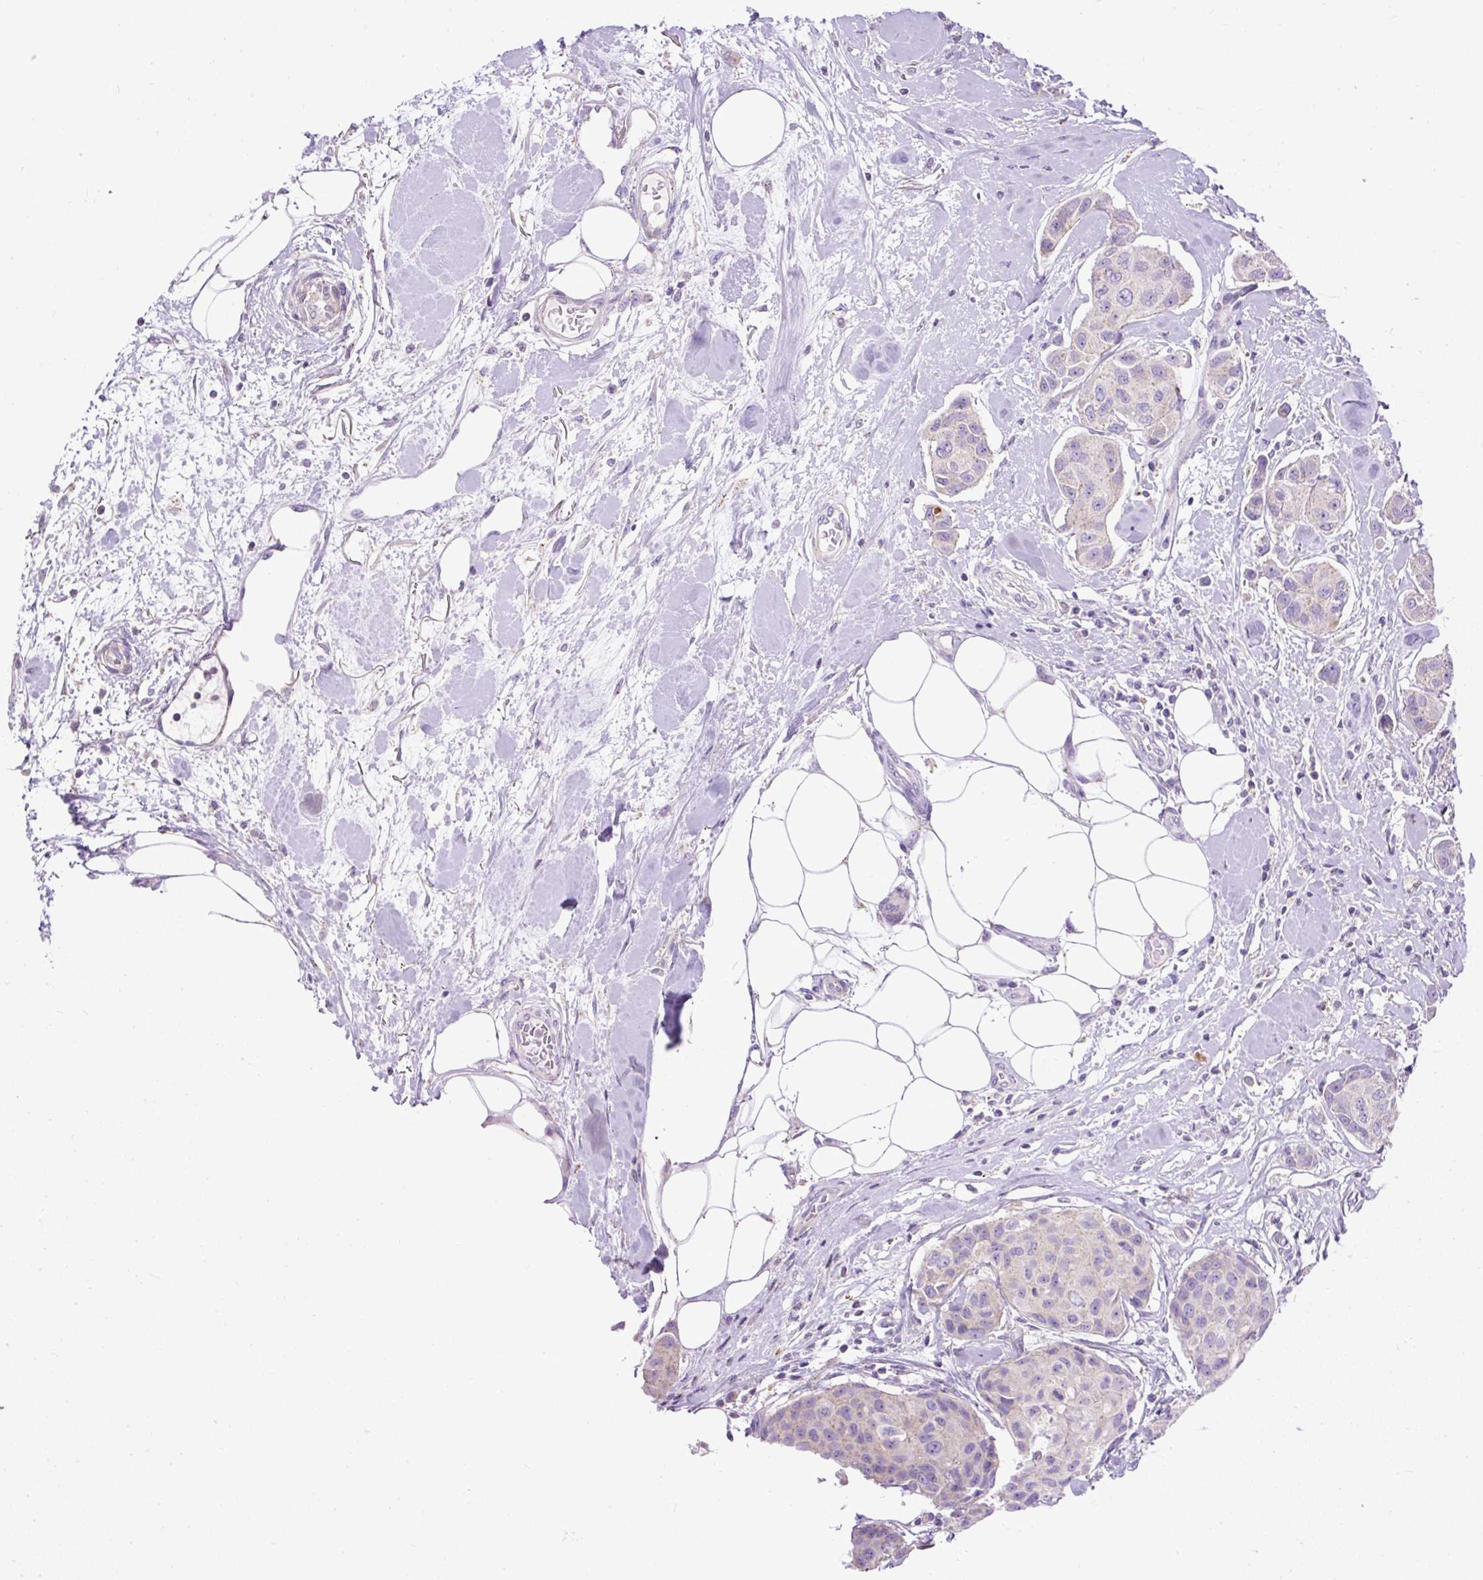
{"staining": {"intensity": "negative", "quantity": "none", "location": "none"}, "tissue": "breast cancer", "cell_type": "Tumor cells", "image_type": "cancer", "snomed": [{"axis": "morphology", "description": "Duct carcinoma"}, {"axis": "topography", "description": "Breast"}, {"axis": "topography", "description": "Lymph node"}], "caption": "High power microscopy photomicrograph of an IHC histopathology image of breast infiltrating ductal carcinoma, revealing no significant staining in tumor cells. Brightfield microscopy of IHC stained with DAB (brown) and hematoxylin (blue), captured at high magnification.", "gene": "CFAP47", "patient": {"sex": "female", "age": 80}}